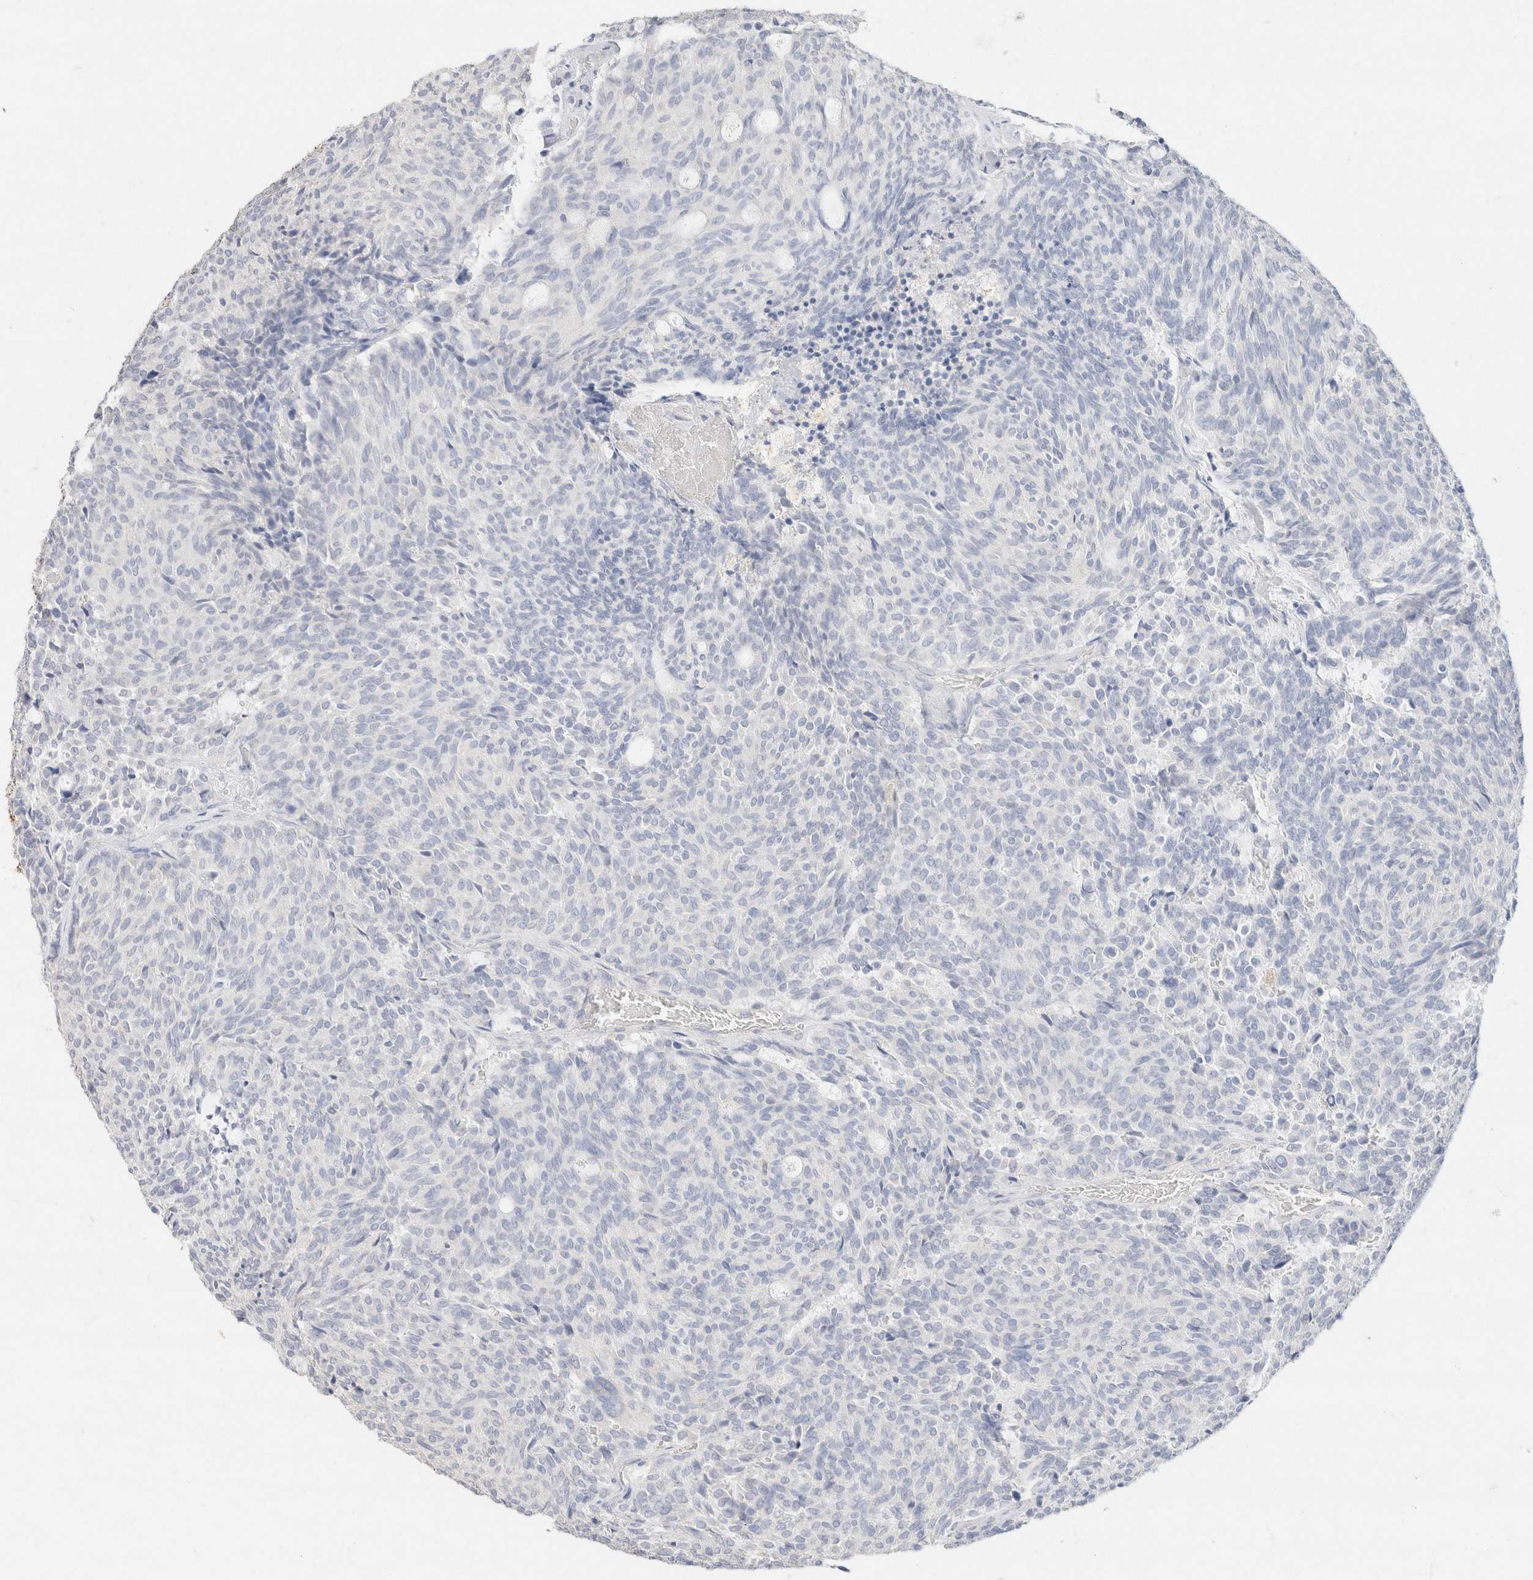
{"staining": {"intensity": "negative", "quantity": "none", "location": "none"}, "tissue": "carcinoid", "cell_type": "Tumor cells", "image_type": "cancer", "snomed": [{"axis": "morphology", "description": "Carcinoid, malignant, NOS"}, {"axis": "topography", "description": "Pancreas"}], "caption": "The photomicrograph shows no staining of tumor cells in carcinoid (malignant).", "gene": "CA12", "patient": {"sex": "female", "age": 54}}